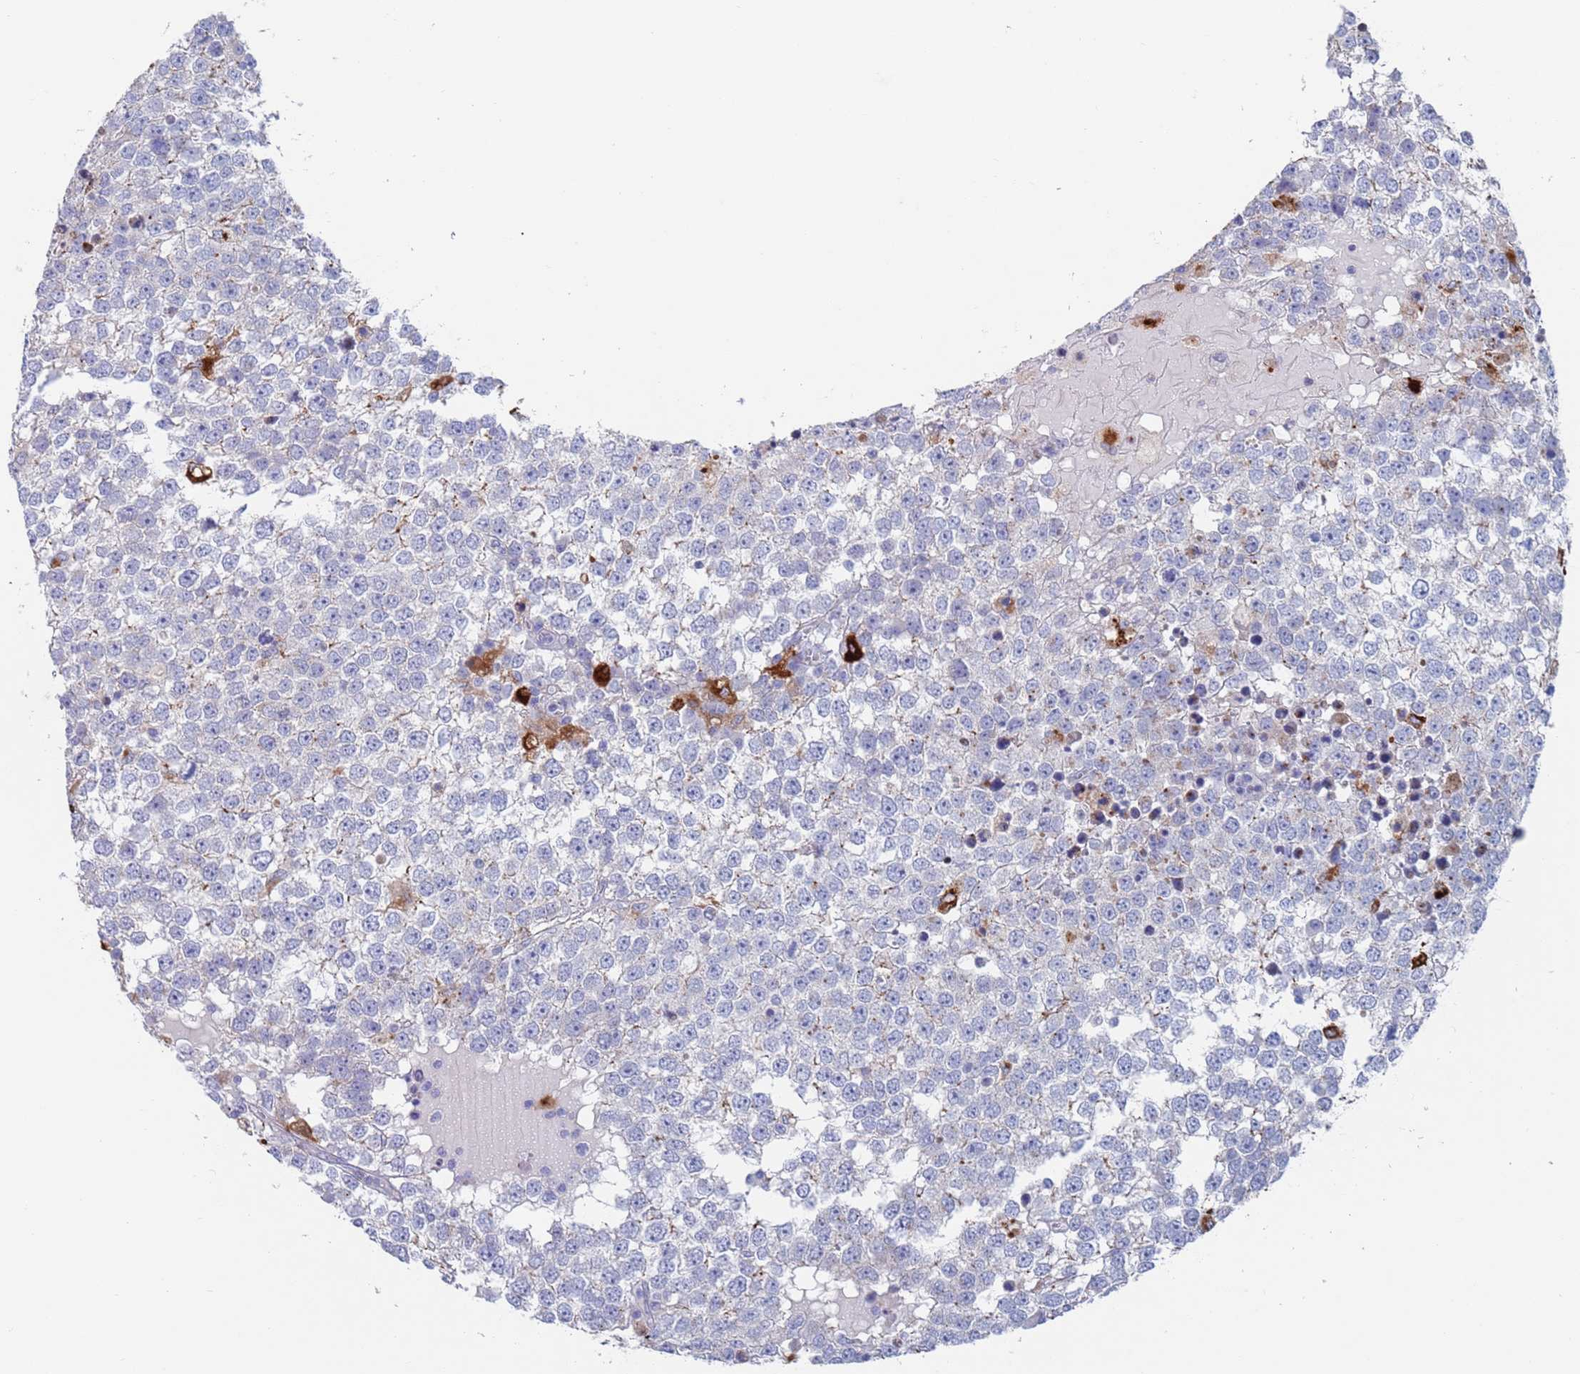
{"staining": {"intensity": "negative", "quantity": "none", "location": "none"}, "tissue": "testis cancer", "cell_type": "Tumor cells", "image_type": "cancer", "snomed": [{"axis": "morphology", "description": "Seminoma, NOS"}, {"axis": "topography", "description": "Testis"}], "caption": "Immunohistochemistry (IHC) of human testis cancer (seminoma) displays no staining in tumor cells. The staining is performed using DAB brown chromogen with nuclei counter-stained in using hematoxylin.", "gene": "FUCA1", "patient": {"sex": "male", "age": 65}}